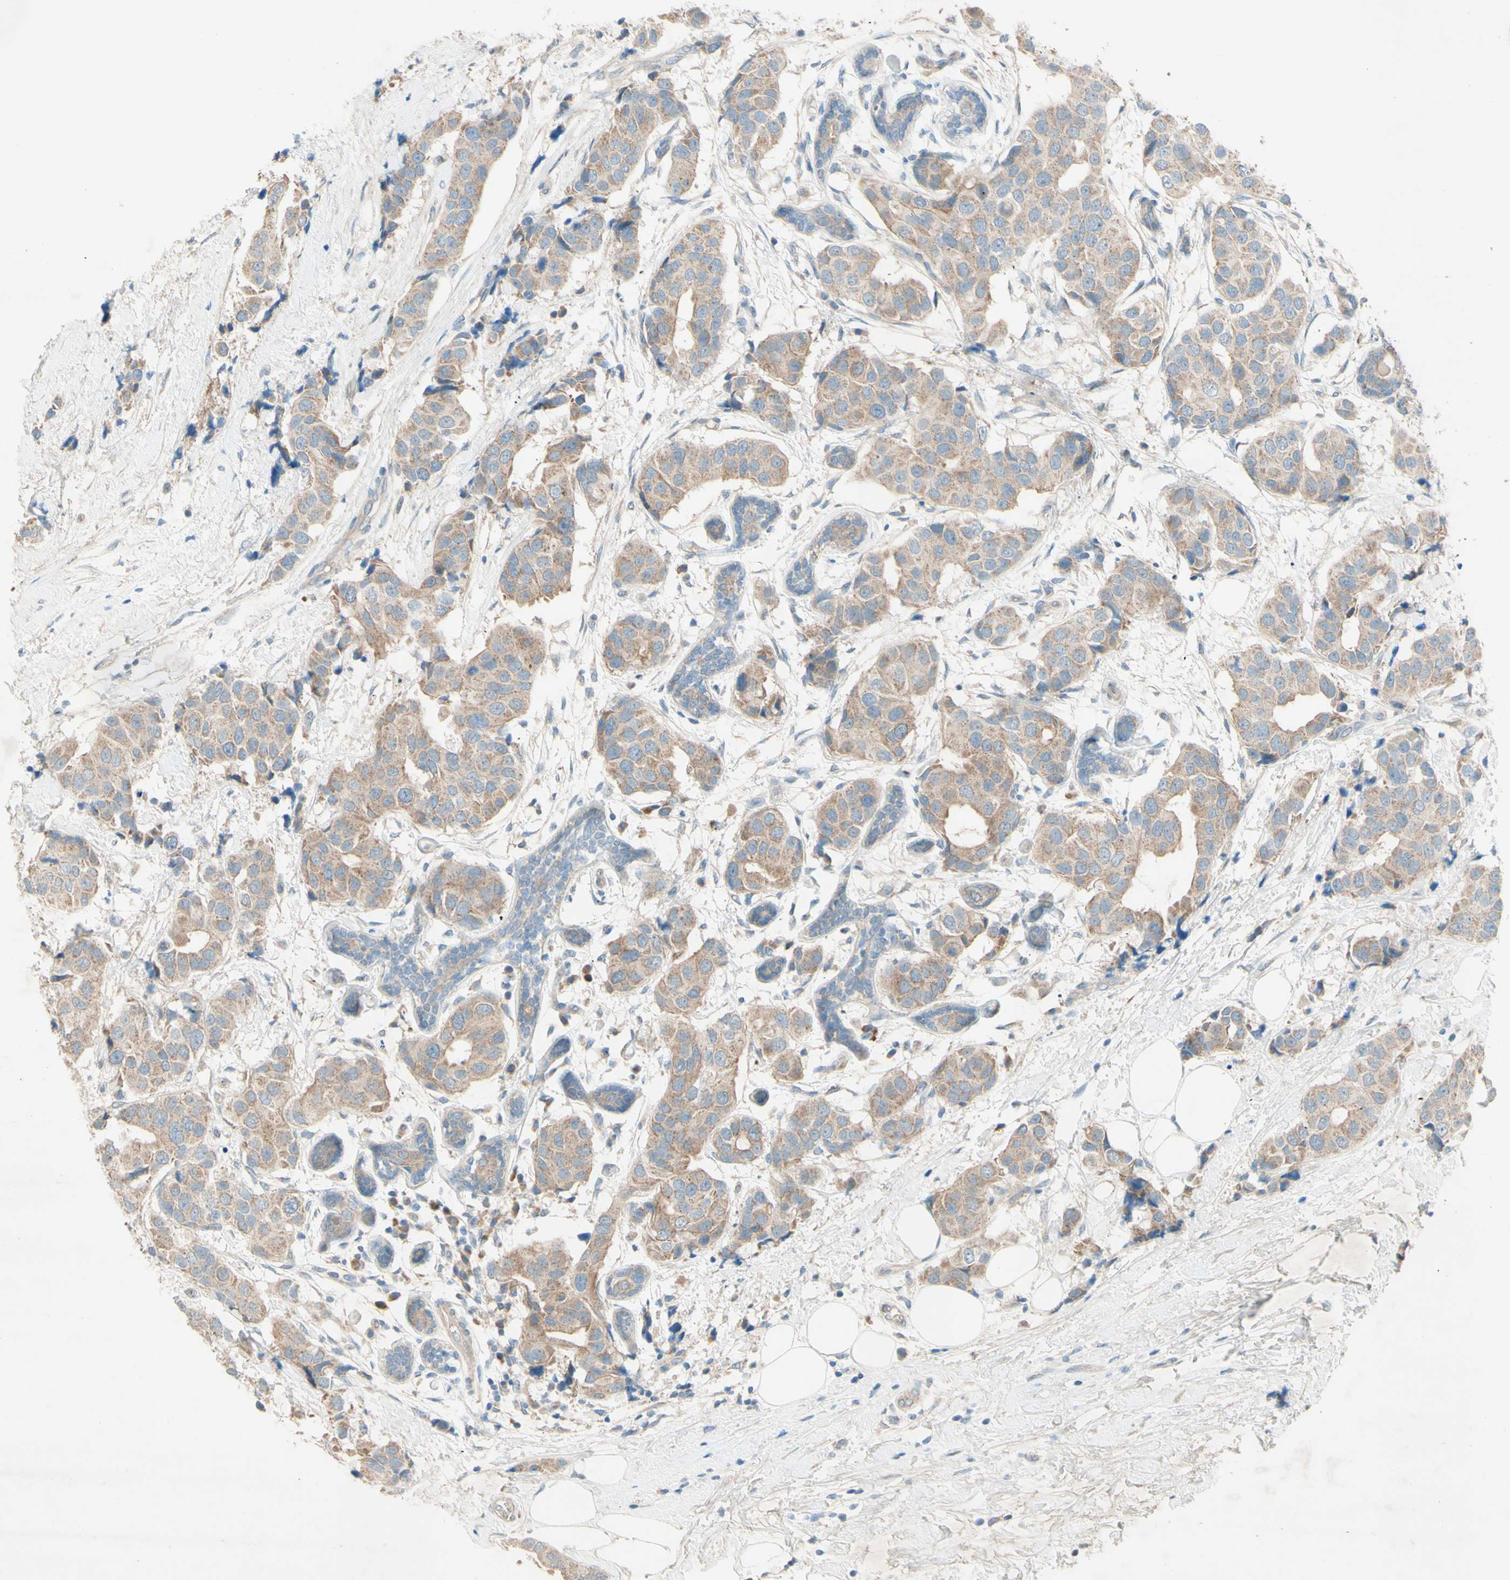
{"staining": {"intensity": "moderate", "quantity": ">75%", "location": "cytoplasmic/membranous"}, "tissue": "breast cancer", "cell_type": "Tumor cells", "image_type": "cancer", "snomed": [{"axis": "morphology", "description": "Normal tissue, NOS"}, {"axis": "morphology", "description": "Duct carcinoma"}, {"axis": "topography", "description": "Breast"}], "caption": "Immunohistochemical staining of breast cancer (intraductal carcinoma) exhibits moderate cytoplasmic/membranous protein positivity in approximately >75% of tumor cells.", "gene": "IL2", "patient": {"sex": "female", "age": 39}}